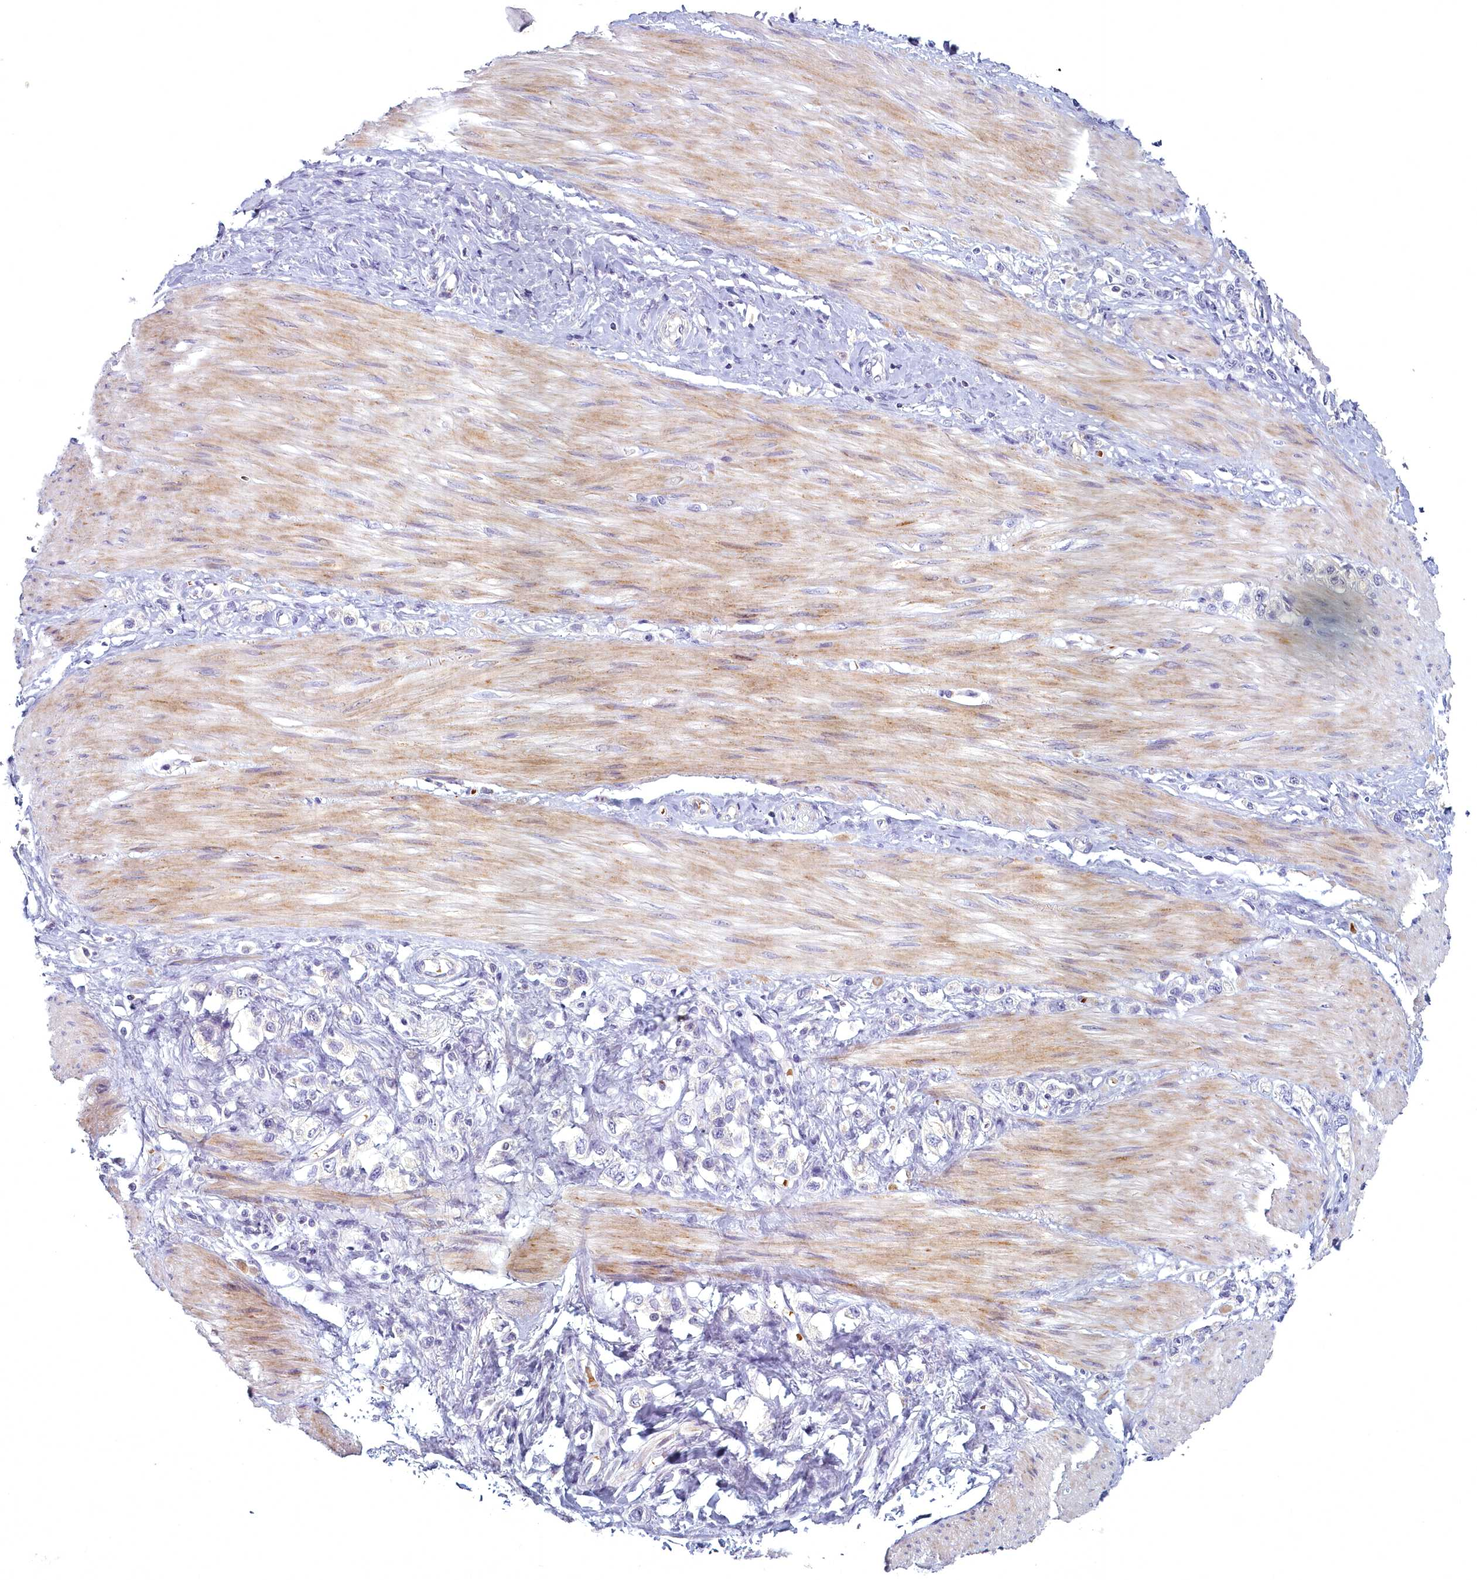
{"staining": {"intensity": "negative", "quantity": "none", "location": "none"}, "tissue": "stomach cancer", "cell_type": "Tumor cells", "image_type": "cancer", "snomed": [{"axis": "morphology", "description": "Adenocarcinoma, NOS"}, {"axis": "topography", "description": "Stomach"}], "caption": "The immunohistochemistry image has no significant positivity in tumor cells of stomach adenocarcinoma tissue. The staining was performed using DAB to visualize the protein expression in brown, while the nuclei were stained in blue with hematoxylin (Magnification: 20x).", "gene": "ARL15", "patient": {"sex": "female", "age": 65}}